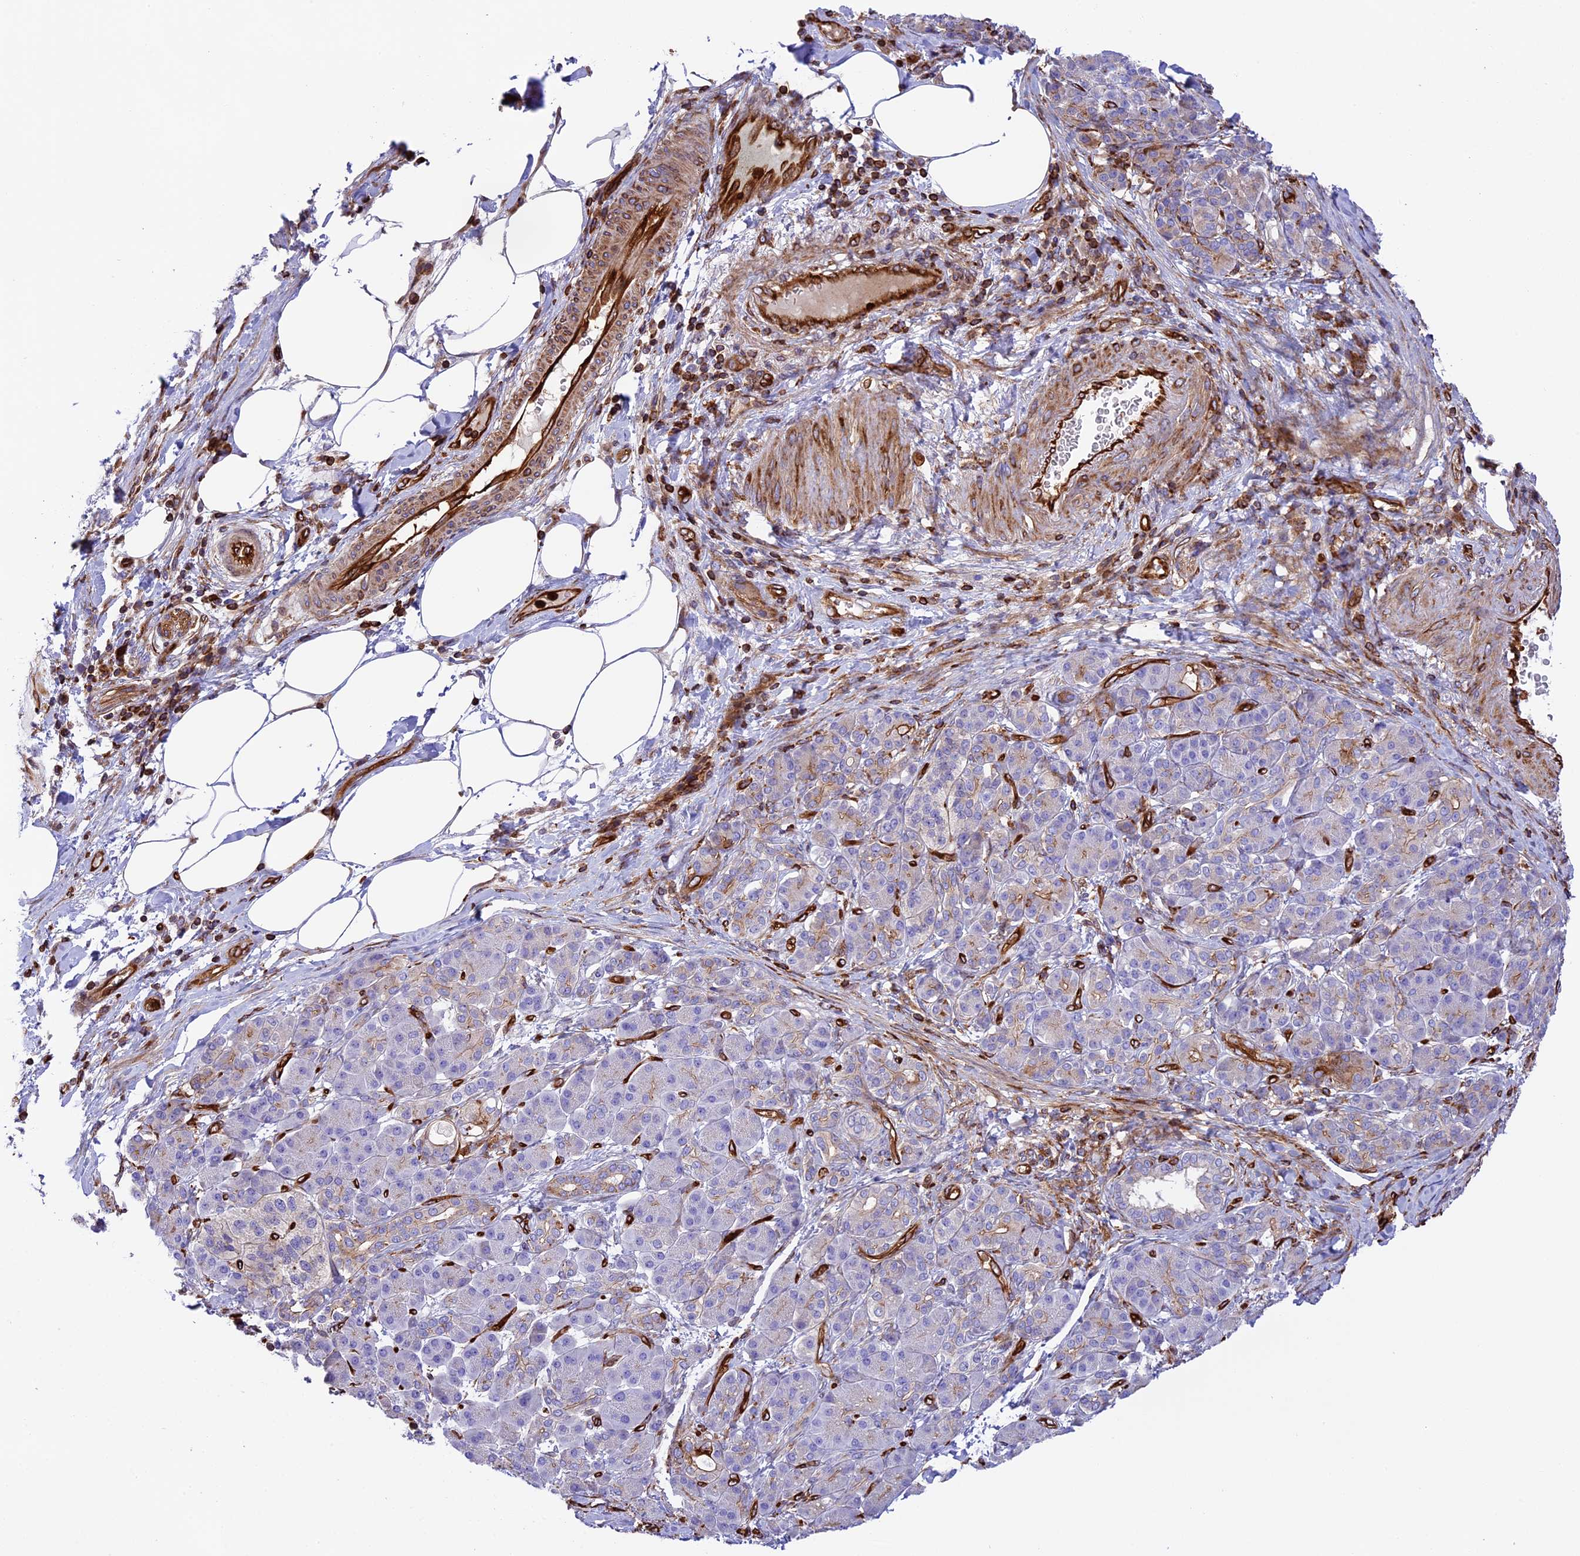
{"staining": {"intensity": "strong", "quantity": "<25%", "location": "cytoplasmic/membranous"}, "tissue": "pancreatic cancer", "cell_type": "Tumor cells", "image_type": "cancer", "snomed": [{"axis": "morphology", "description": "Adenocarcinoma, NOS"}, {"axis": "topography", "description": "Pancreas"}], "caption": "Pancreatic cancer (adenocarcinoma) stained with a brown dye demonstrates strong cytoplasmic/membranous positive expression in approximately <25% of tumor cells.", "gene": "CD99L2", "patient": {"sex": "female", "age": 55}}